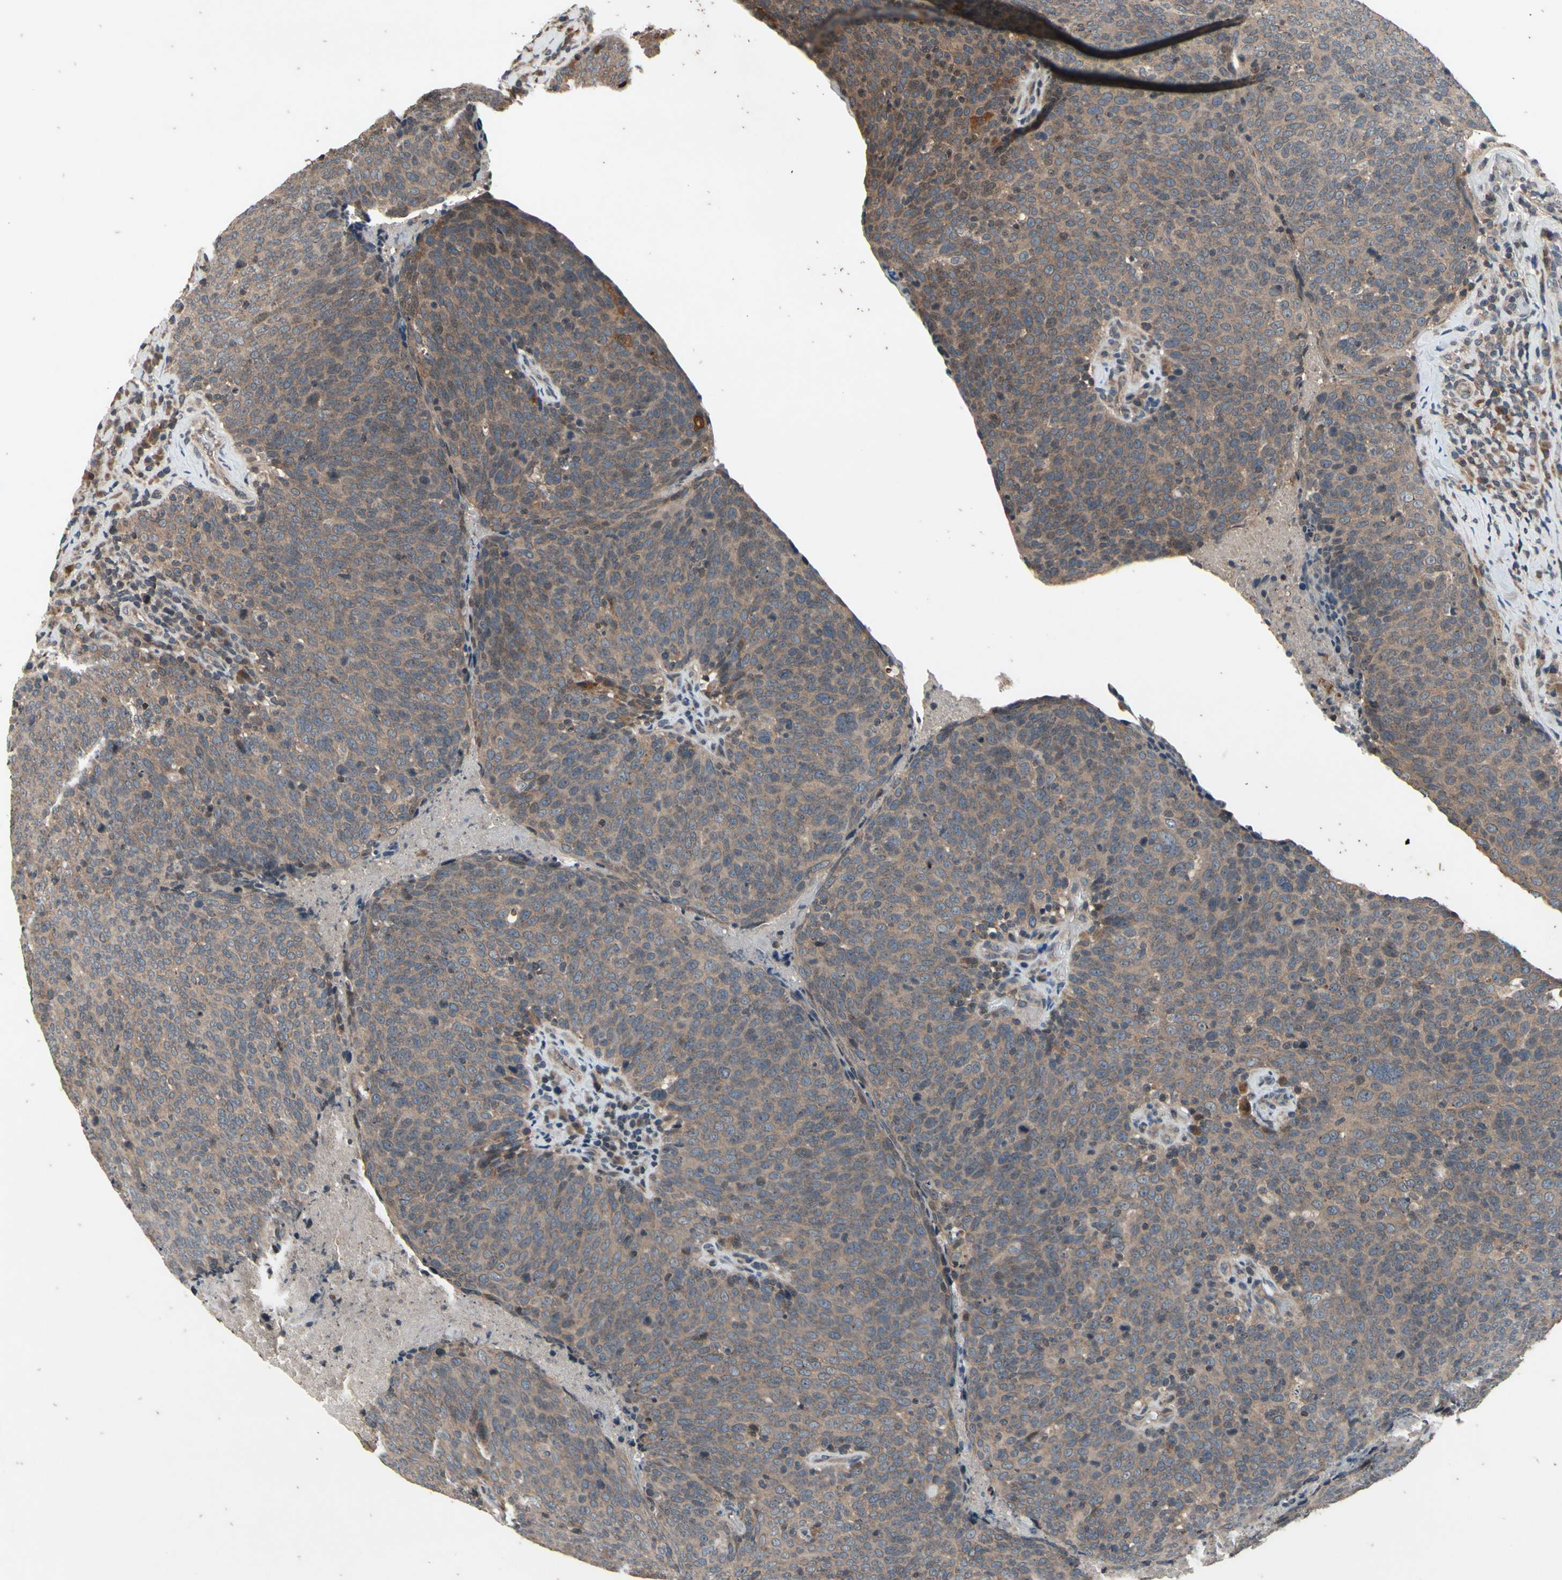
{"staining": {"intensity": "weak", "quantity": ">75%", "location": "cytoplasmic/membranous"}, "tissue": "head and neck cancer", "cell_type": "Tumor cells", "image_type": "cancer", "snomed": [{"axis": "morphology", "description": "Squamous cell carcinoma, NOS"}, {"axis": "morphology", "description": "Squamous cell carcinoma, metastatic, NOS"}, {"axis": "topography", "description": "Lymph node"}, {"axis": "topography", "description": "Head-Neck"}], "caption": "Immunohistochemical staining of human head and neck cancer (squamous cell carcinoma) exhibits weak cytoplasmic/membranous protein staining in approximately >75% of tumor cells.", "gene": "MBTPS2", "patient": {"sex": "male", "age": 62}}